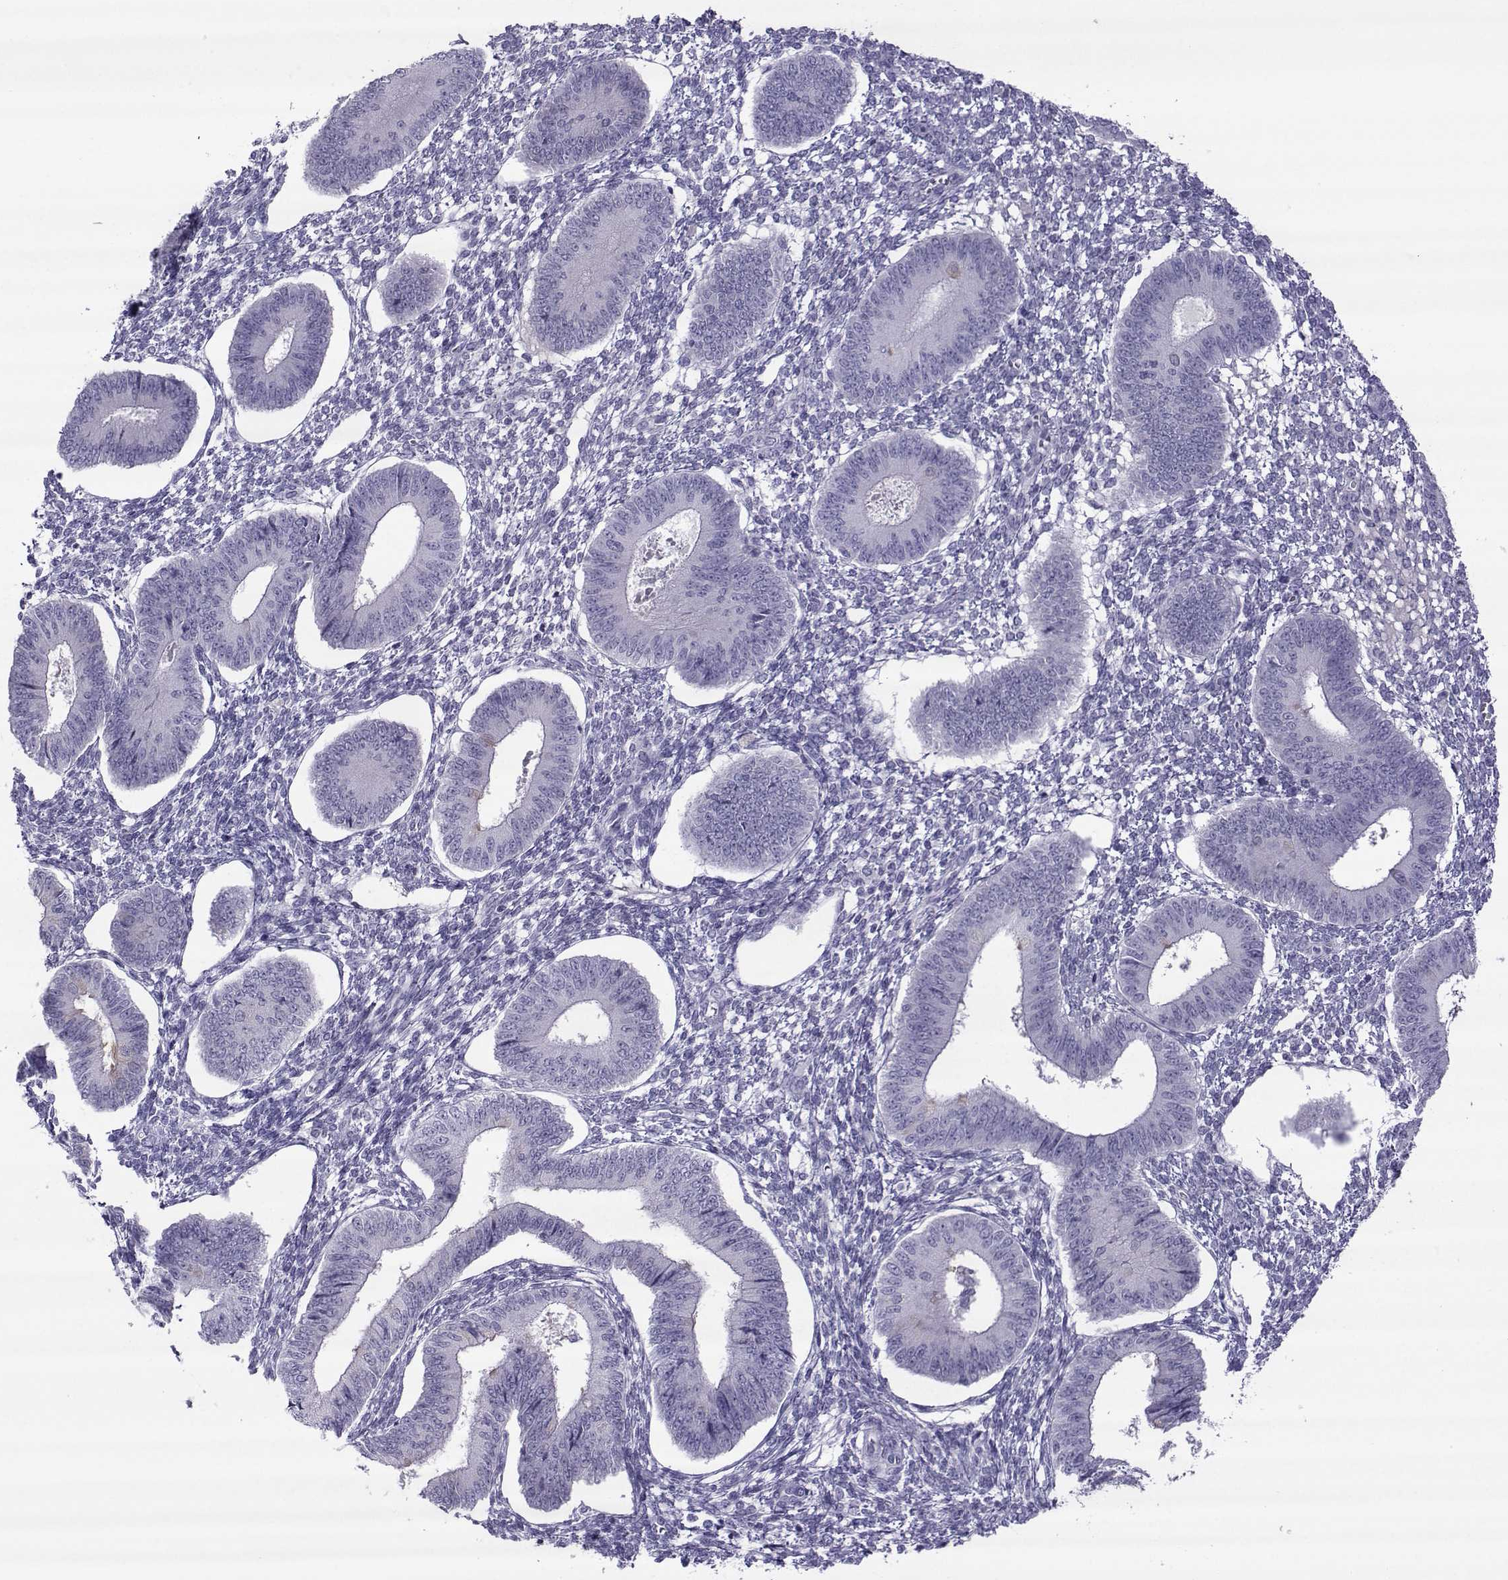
{"staining": {"intensity": "negative", "quantity": "none", "location": "none"}, "tissue": "endometrium", "cell_type": "Cells in endometrial stroma", "image_type": "normal", "snomed": [{"axis": "morphology", "description": "Normal tissue, NOS"}, {"axis": "topography", "description": "Endometrium"}], "caption": "High power microscopy histopathology image of an IHC photomicrograph of benign endometrium, revealing no significant staining in cells in endometrial stroma.", "gene": "ARMC2", "patient": {"sex": "female", "age": 42}}